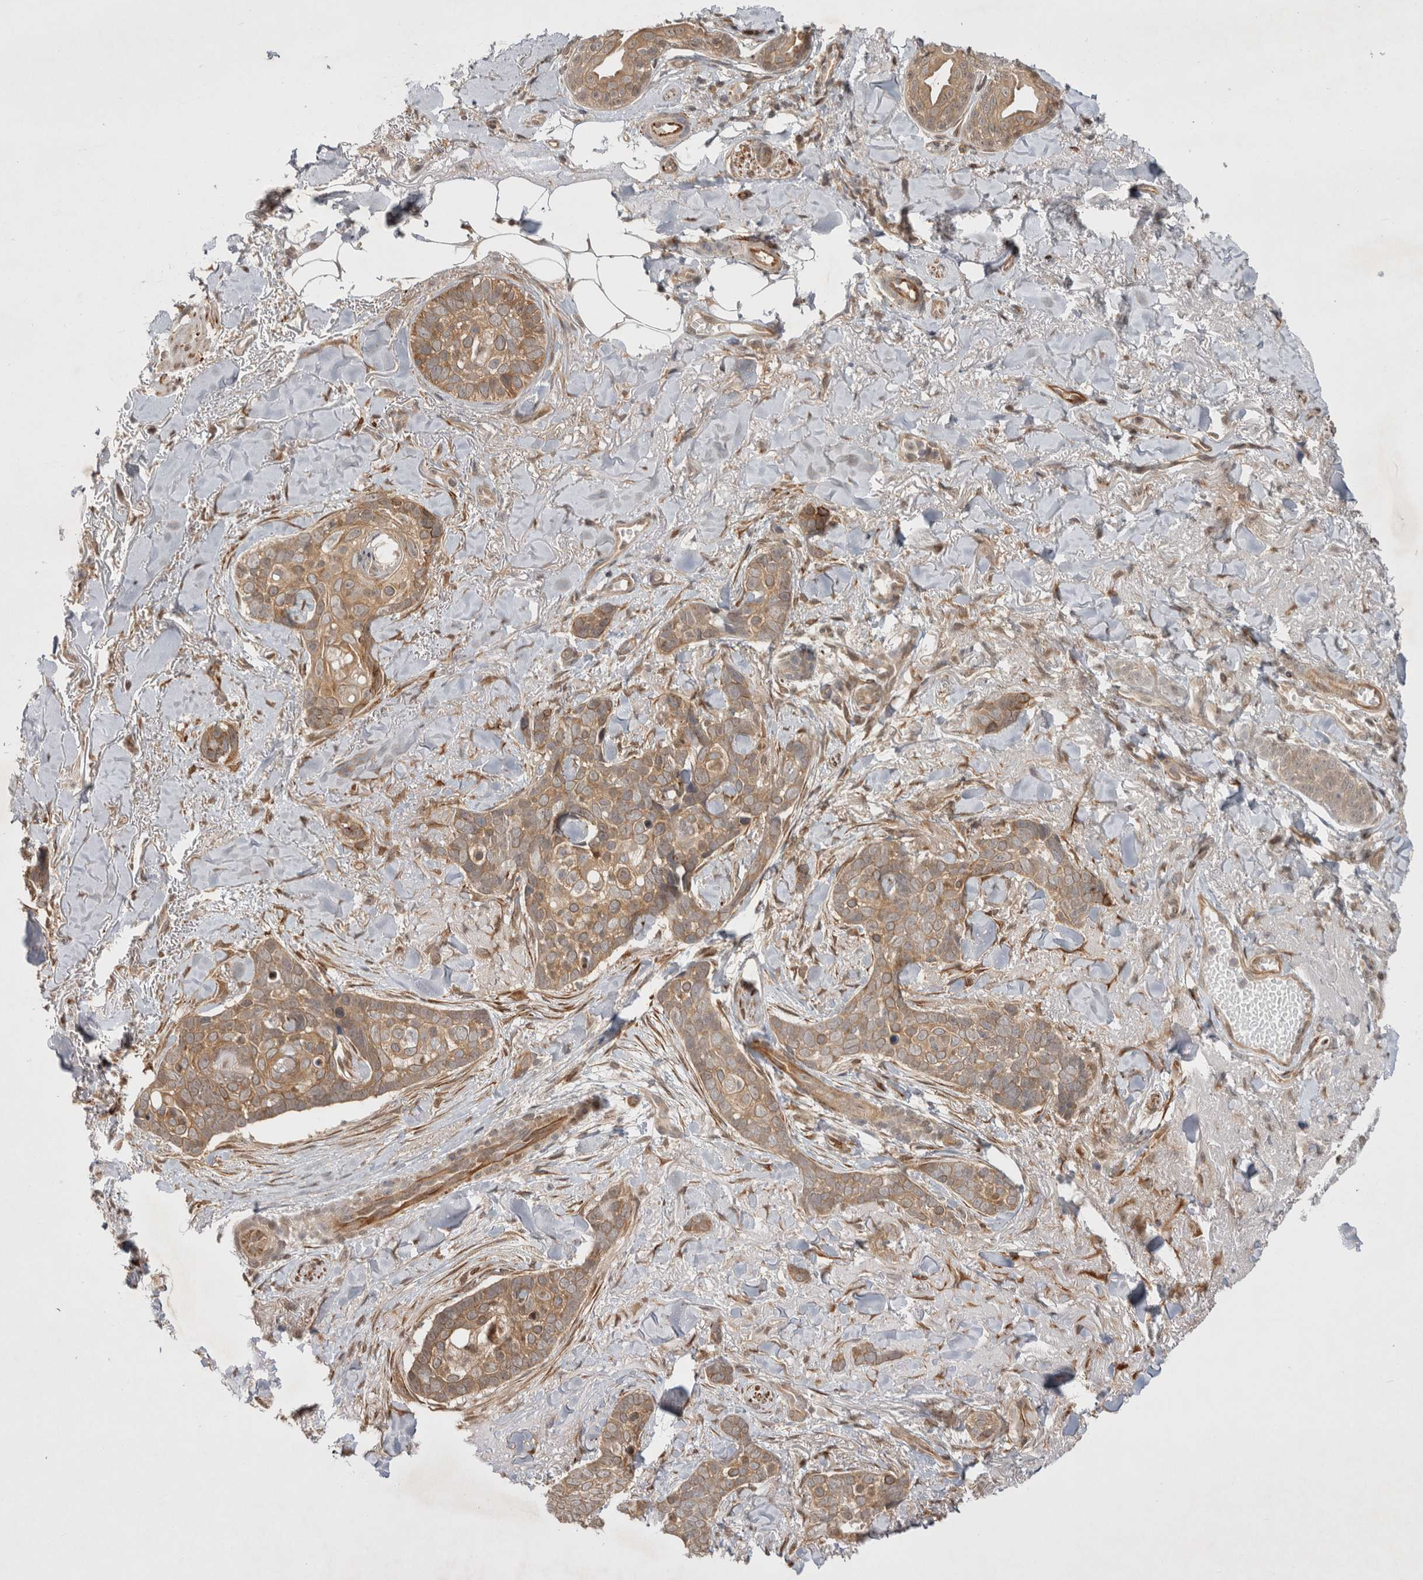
{"staining": {"intensity": "moderate", "quantity": ">75%", "location": "cytoplasmic/membranous"}, "tissue": "skin cancer", "cell_type": "Tumor cells", "image_type": "cancer", "snomed": [{"axis": "morphology", "description": "Basal cell carcinoma"}, {"axis": "topography", "description": "Skin"}], "caption": "IHC staining of skin cancer, which shows medium levels of moderate cytoplasmic/membranous expression in approximately >75% of tumor cells indicating moderate cytoplasmic/membranous protein expression. The staining was performed using DAB (brown) for protein detection and nuclei were counterstained in hematoxylin (blue).", "gene": "ZNF318", "patient": {"sex": "female", "age": 82}}